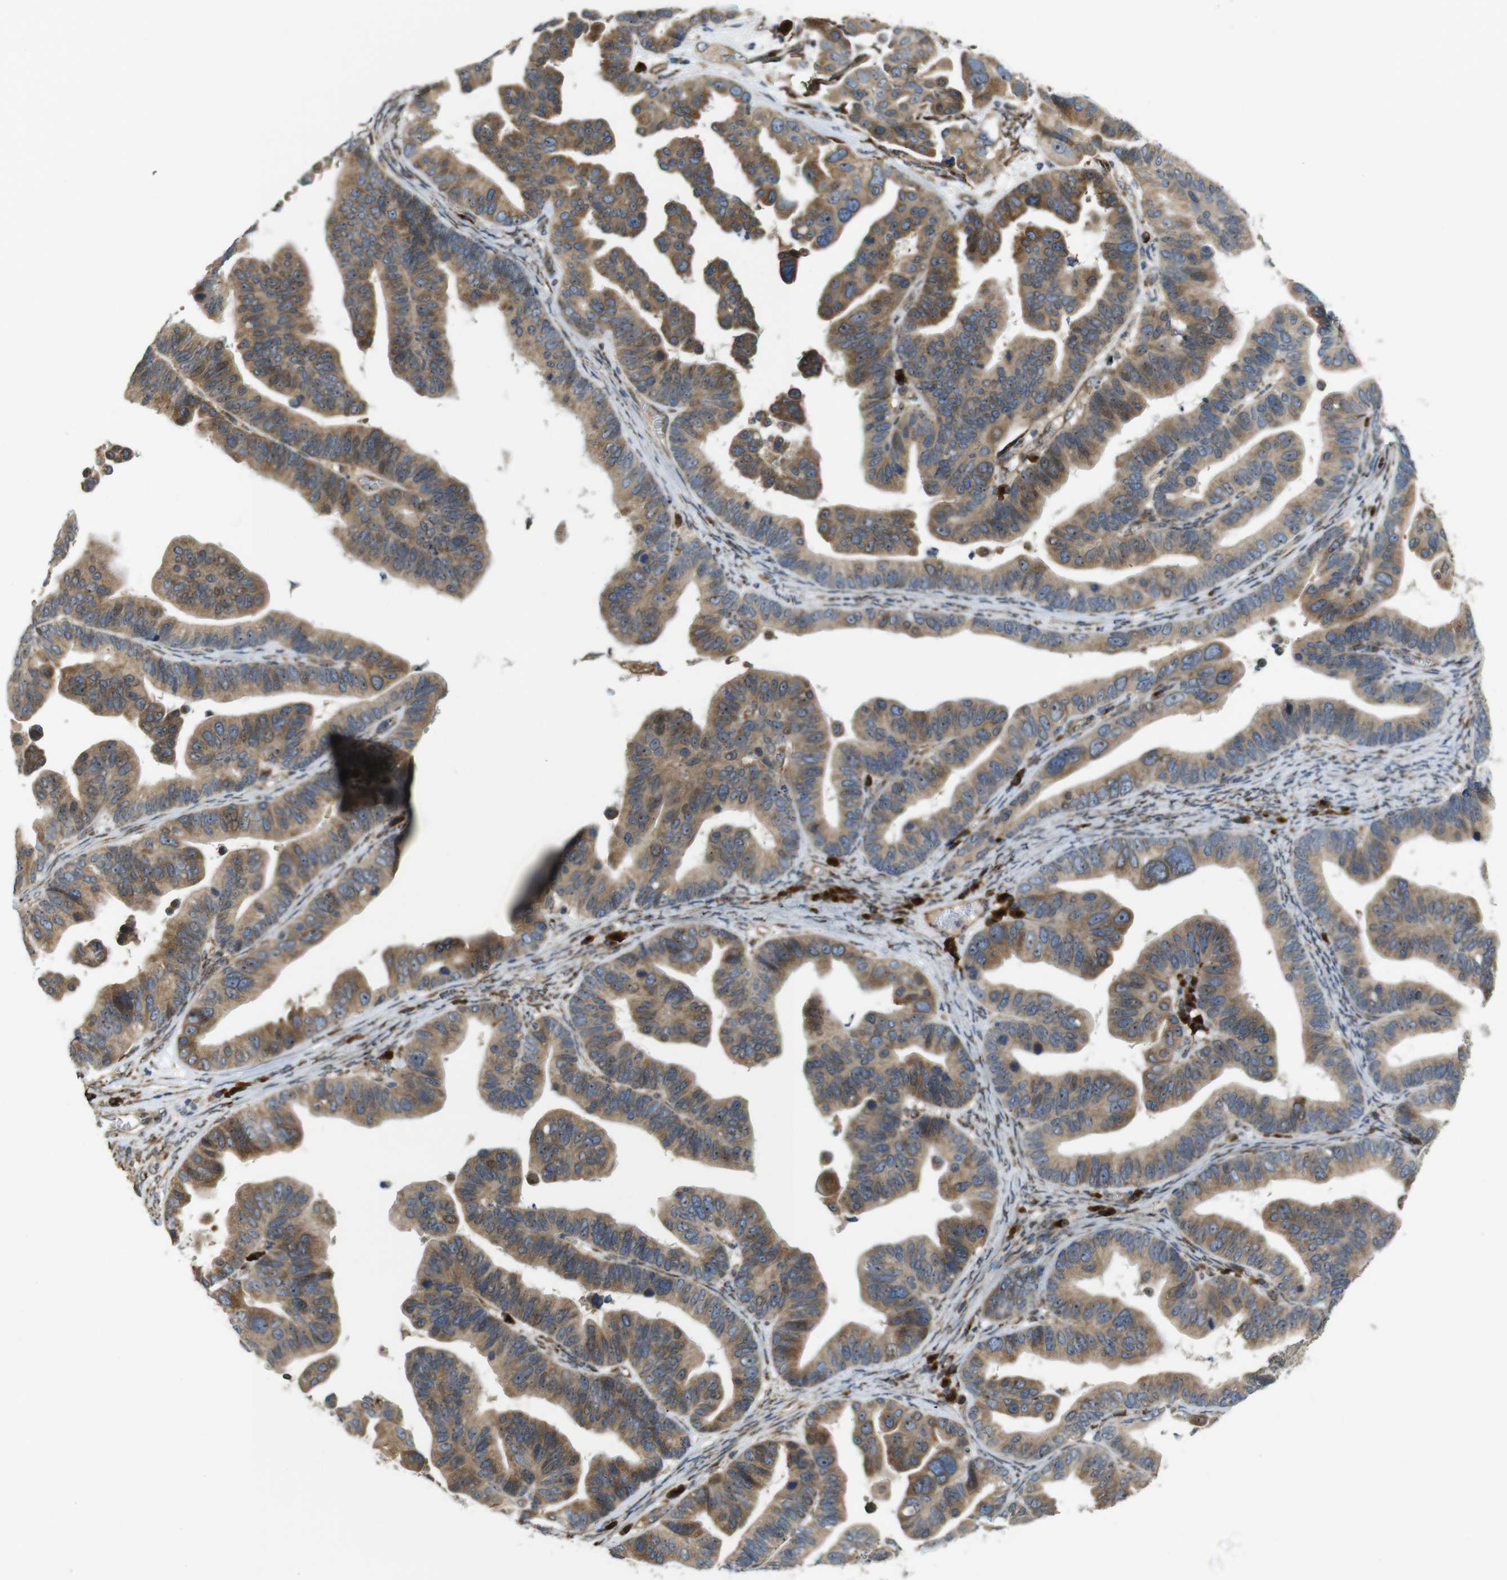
{"staining": {"intensity": "moderate", "quantity": ">75%", "location": "cytoplasmic/membranous"}, "tissue": "ovarian cancer", "cell_type": "Tumor cells", "image_type": "cancer", "snomed": [{"axis": "morphology", "description": "Cystadenocarcinoma, serous, NOS"}, {"axis": "topography", "description": "Ovary"}], "caption": "Tumor cells exhibit medium levels of moderate cytoplasmic/membranous staining in approximately >75% of cells in human ovarian cancer (serous cystadenocarcinoma).", "gene": "TMEM143", "patient": {"sex": "female", "age": 56}}